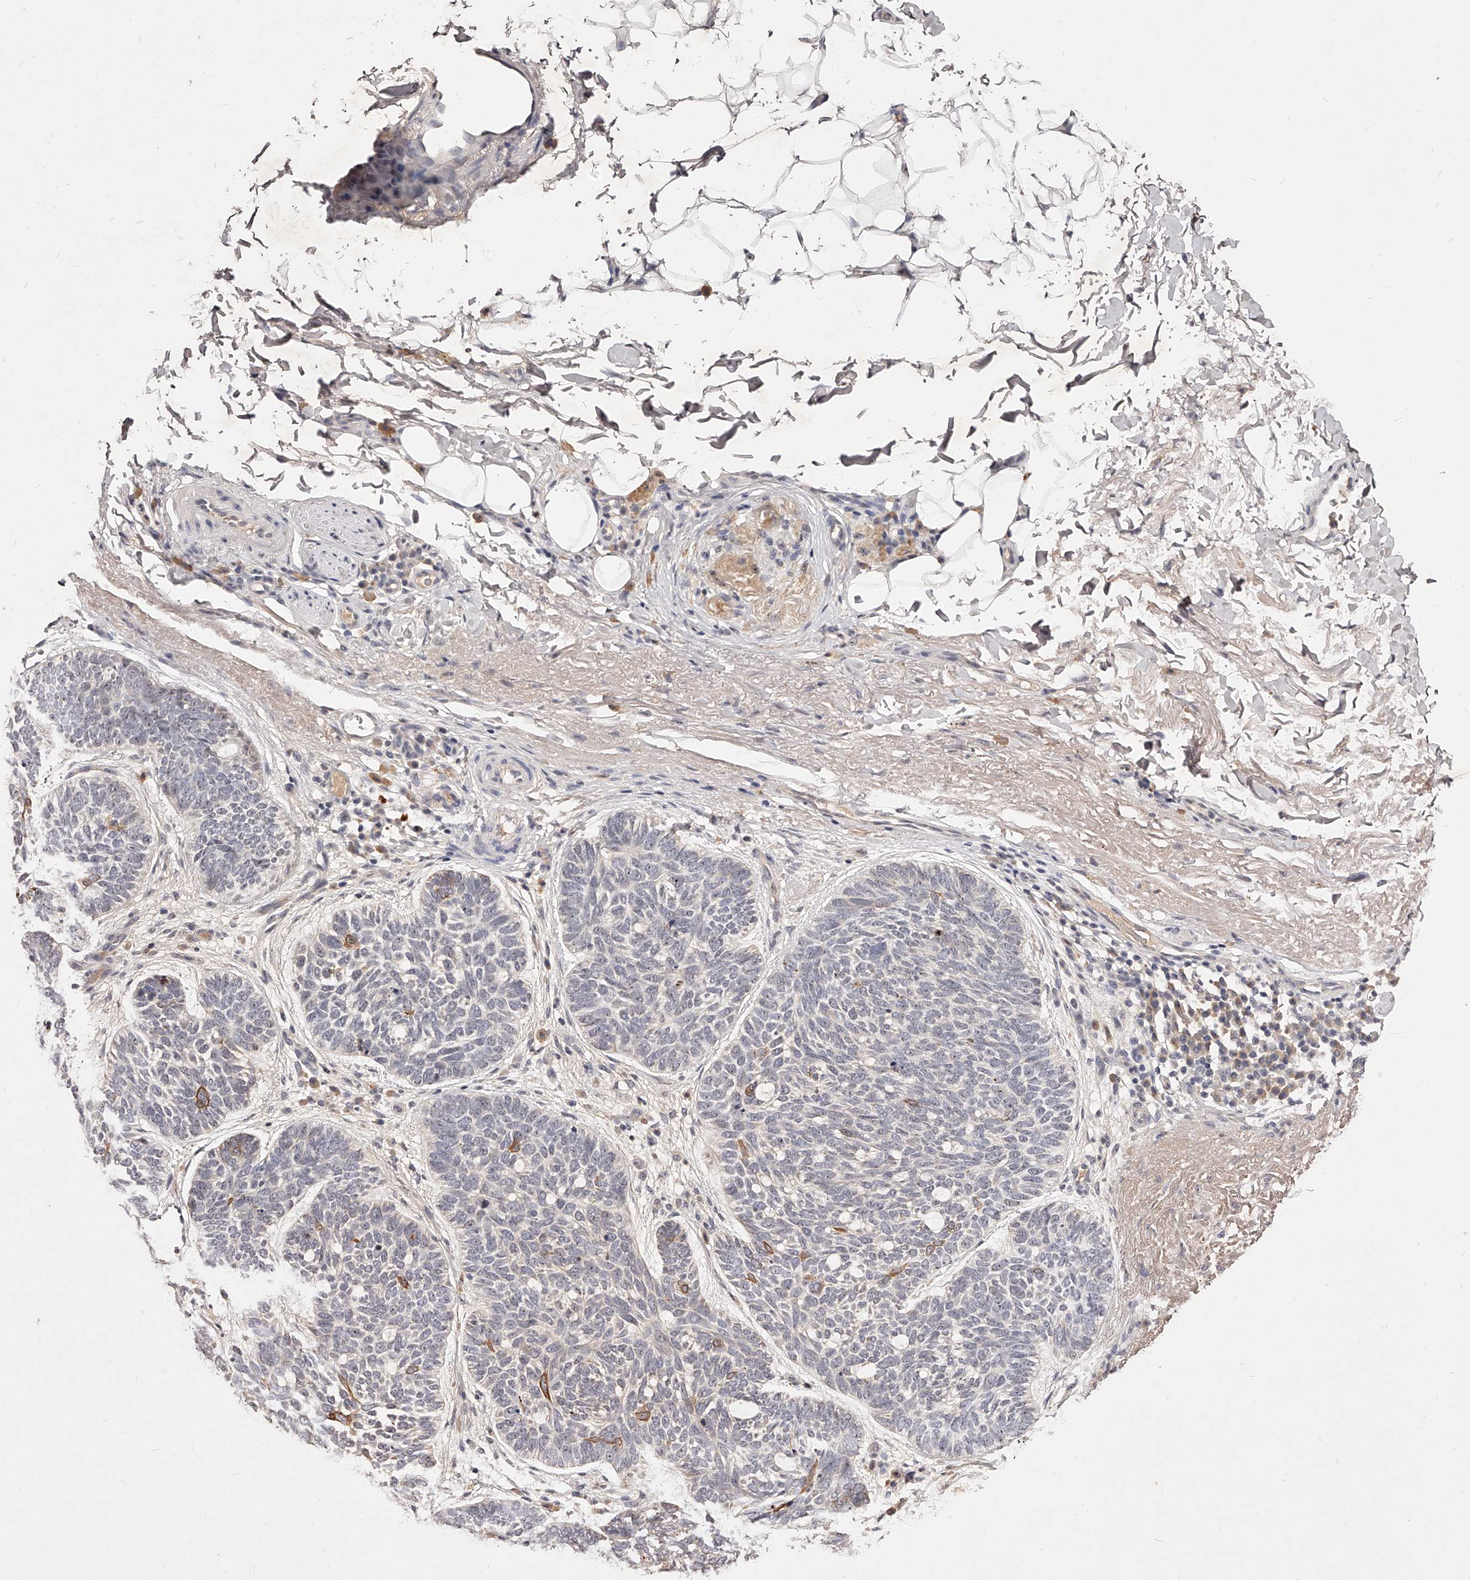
{"staining": {"intensity": "moderate", "quantity": "<25%", "location": "cytoplasmic/membranous"}, "tissue": "skin cancer", "cell_type": "Tumor cells", "image_type": "cancer", "snomed": [{"axis": "morphology", "description": "Basal cell carcinoma"}, {"axis": "topography", "description": "Skin"}], "caption": "Tumor cells display low levels of moderate cytoplasmic/membranous positivity in approximately <25% of cells in human skin basal cell carcinoma. (Stains: DAB in brown, nuclei in blue, Microscopy: brightfield microscopy at high magnification).", "gene": "PHACTR1", "patient": {"sex": "female", "age": 85}}